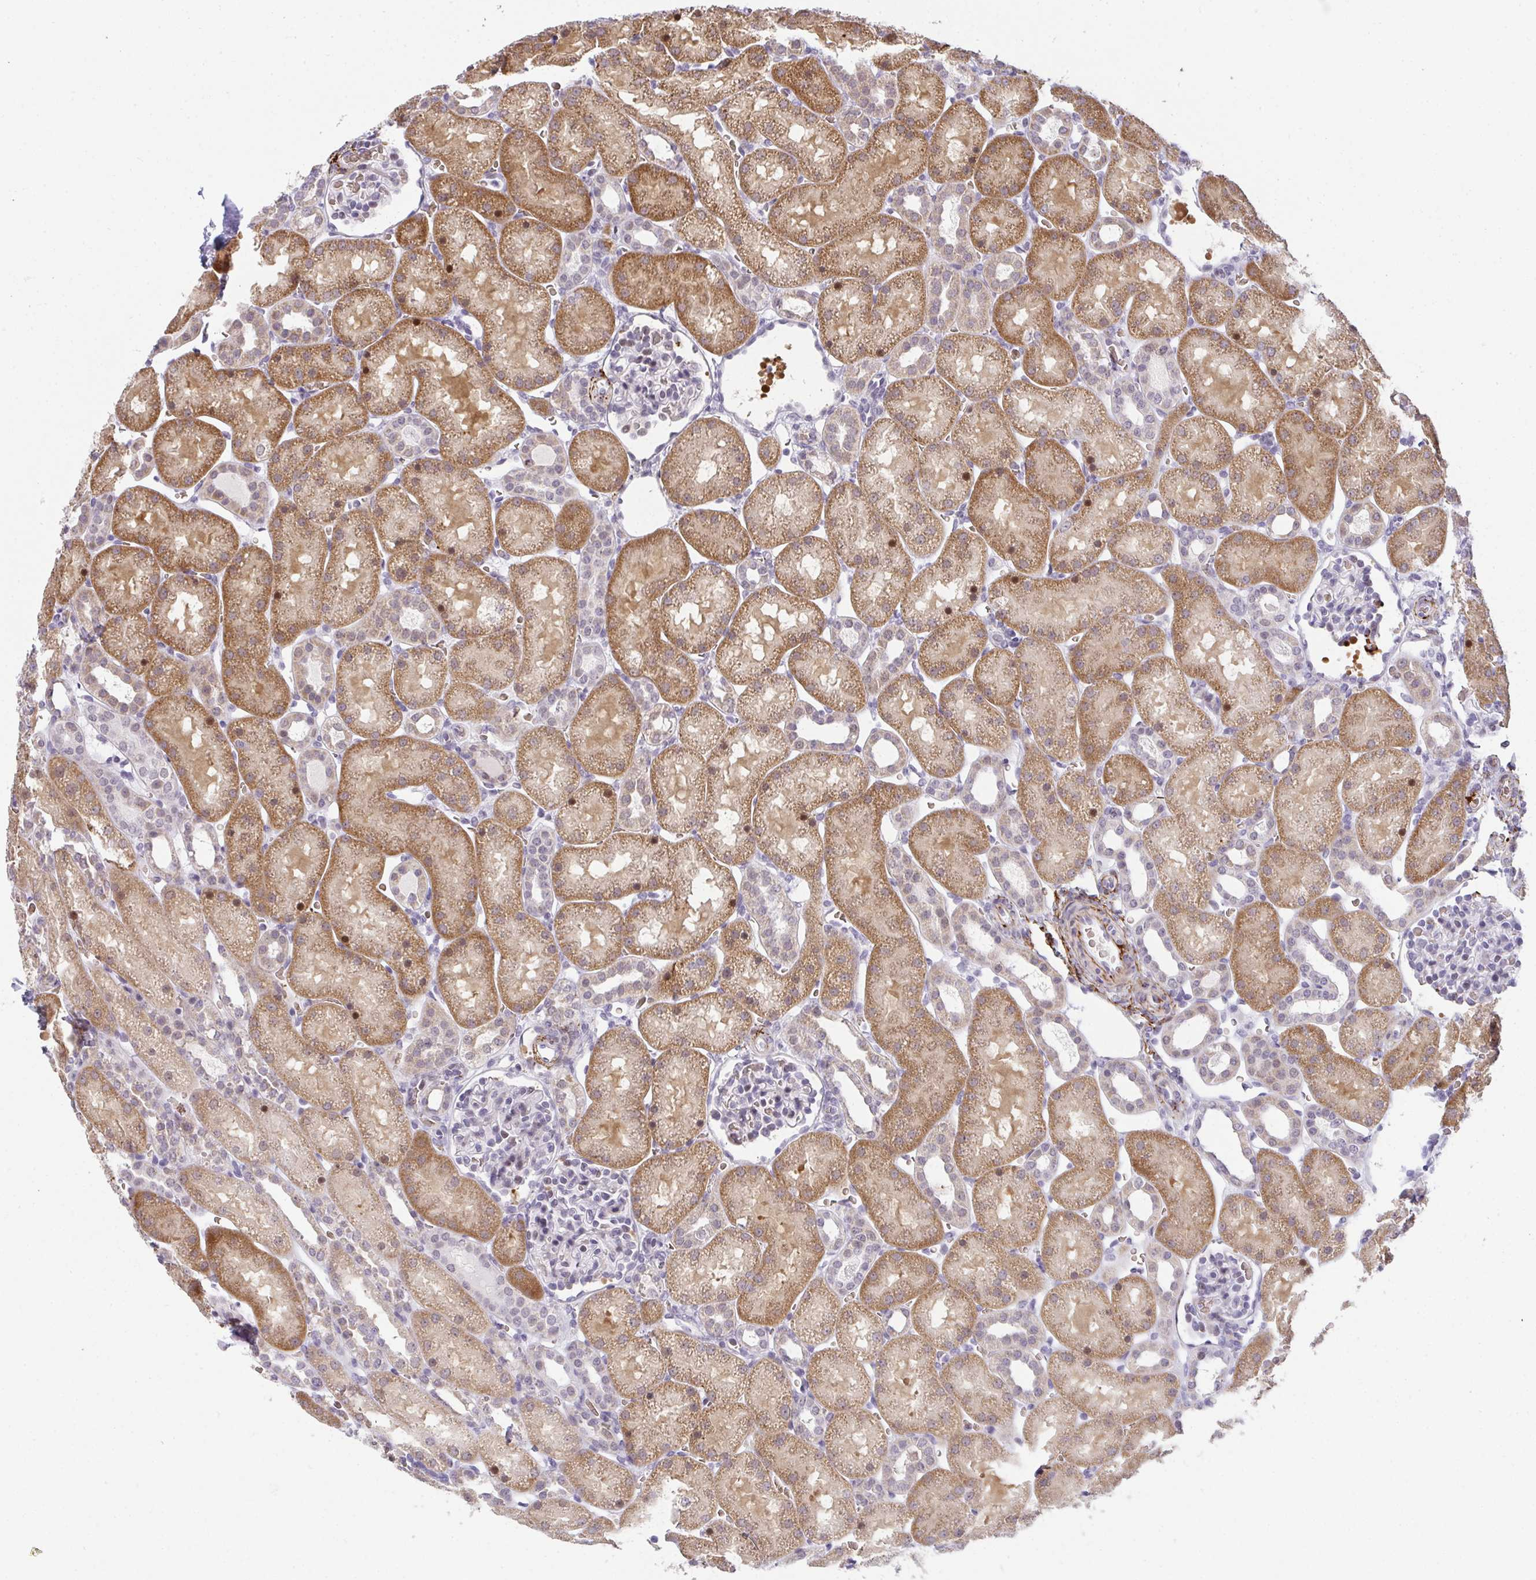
{"staining": {"intensity": "negative", "quantity": "none", "location": "none"}, "tissue": "kidney", "cell_type": "Cells in glomeruli", "image_type": "normal", "snomed": [{"axis": "morphology", "description": "Normal tissue, NOS"}, {"axis": "topography", "description": "Kidney"}], "caption": "Protein analysis of normal kidney exhibits no significant positivity in cells in glomeruli. (Brightfield microscopy of DAB immunohistochemistry (IHC) at high magnification).", "gene": "TNMD", "patient": {"sex": "male", "age": 2}}